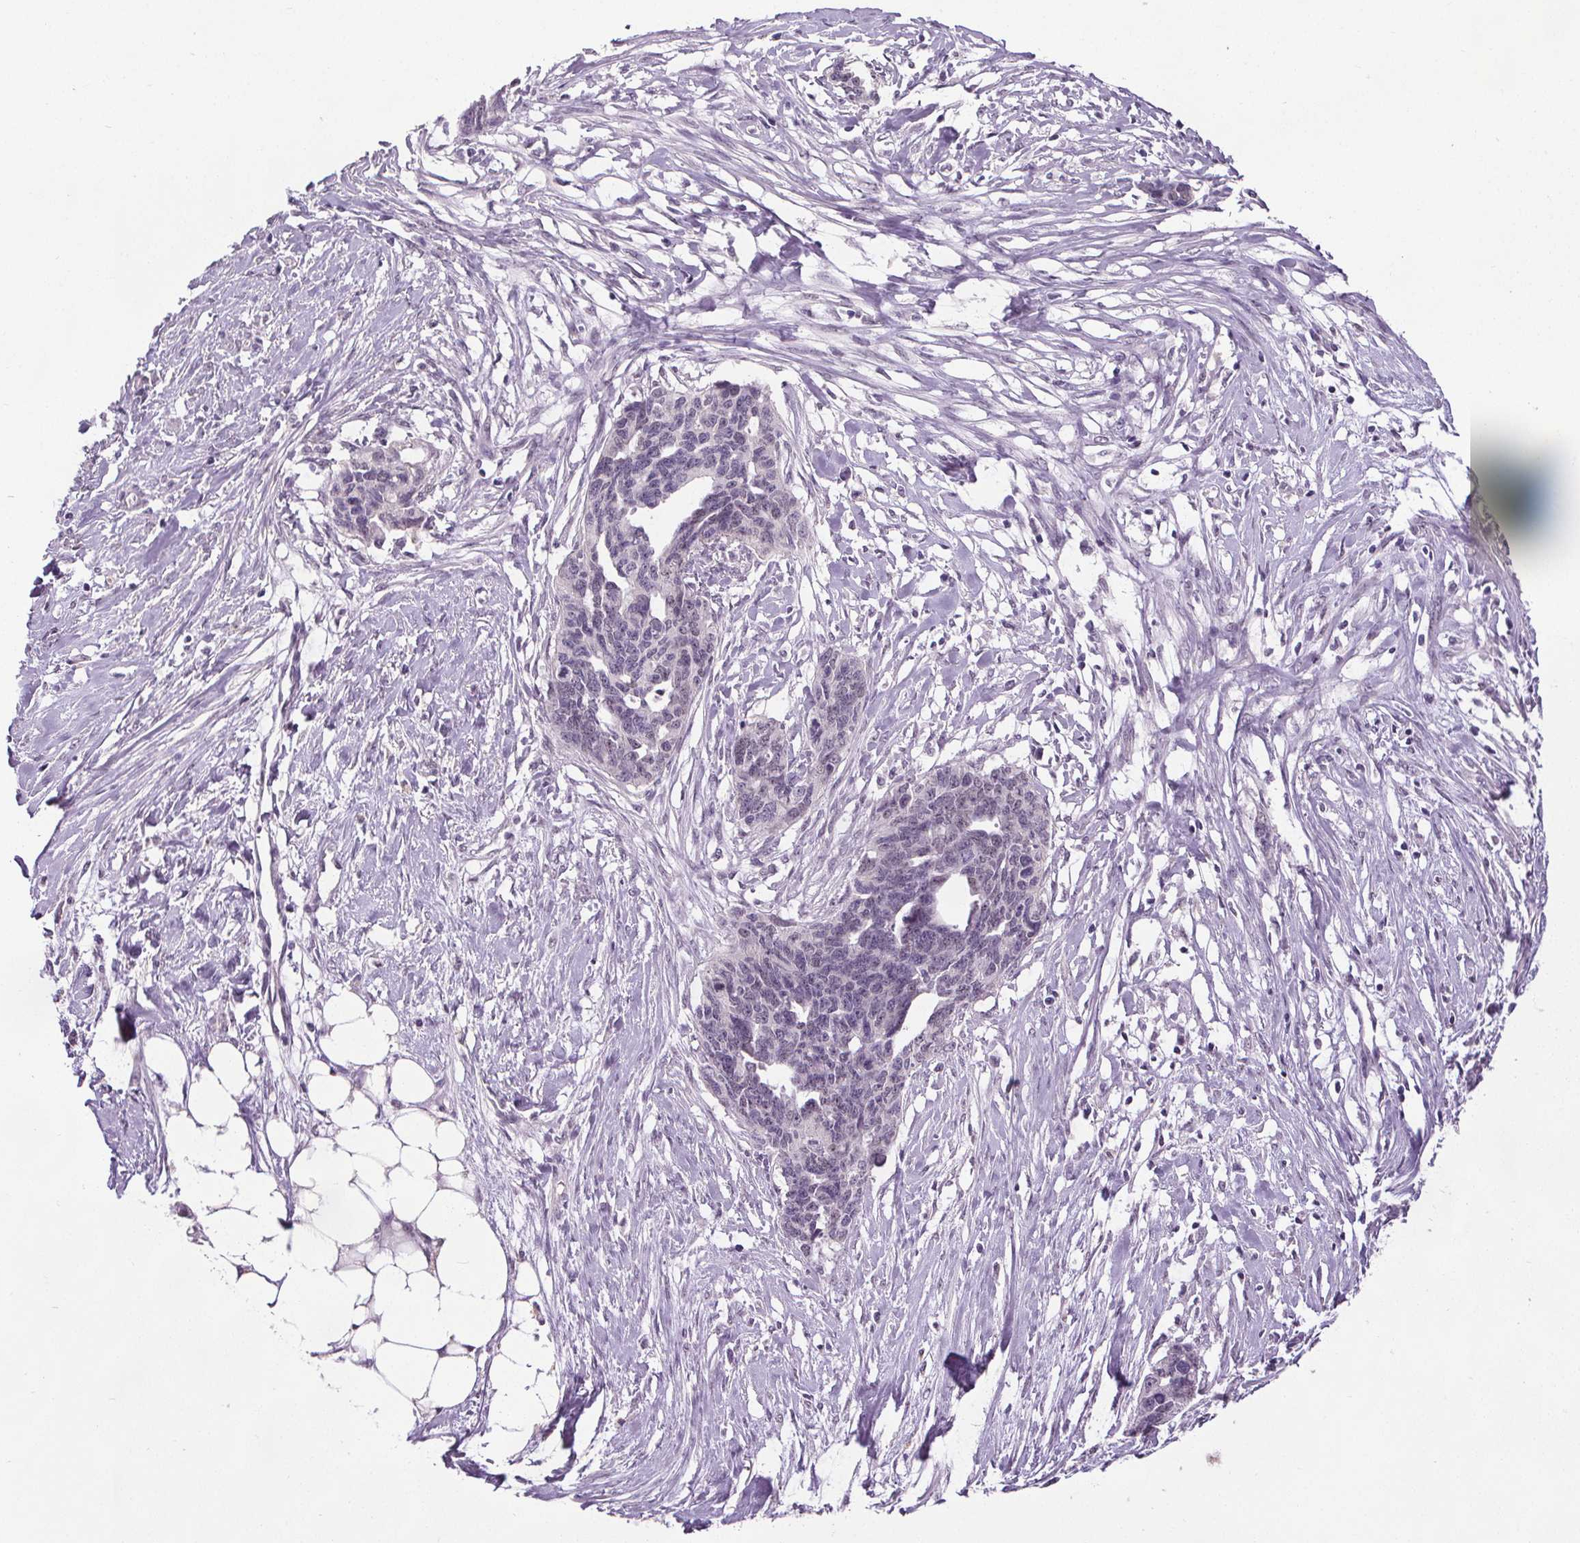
{"staining": {"intensity": "negative", "quantity": "none", "location": "none"}, "tissue": "ovarian cancer", "cell_type": "Tumor cells", "image_type": "cancer", "snomed": [{"axis": "morphology", "description": "Cystadenocarcinoma, serous, NOS"}, {"axis": "topography", "description": "Ovary"}], "caption": "Tumor cells are negative for protein expression in human serous cystadenocarcinoma (ovarian).", "gene": "SLC2A9", "patient": {"sex": "female", "age": 69}}